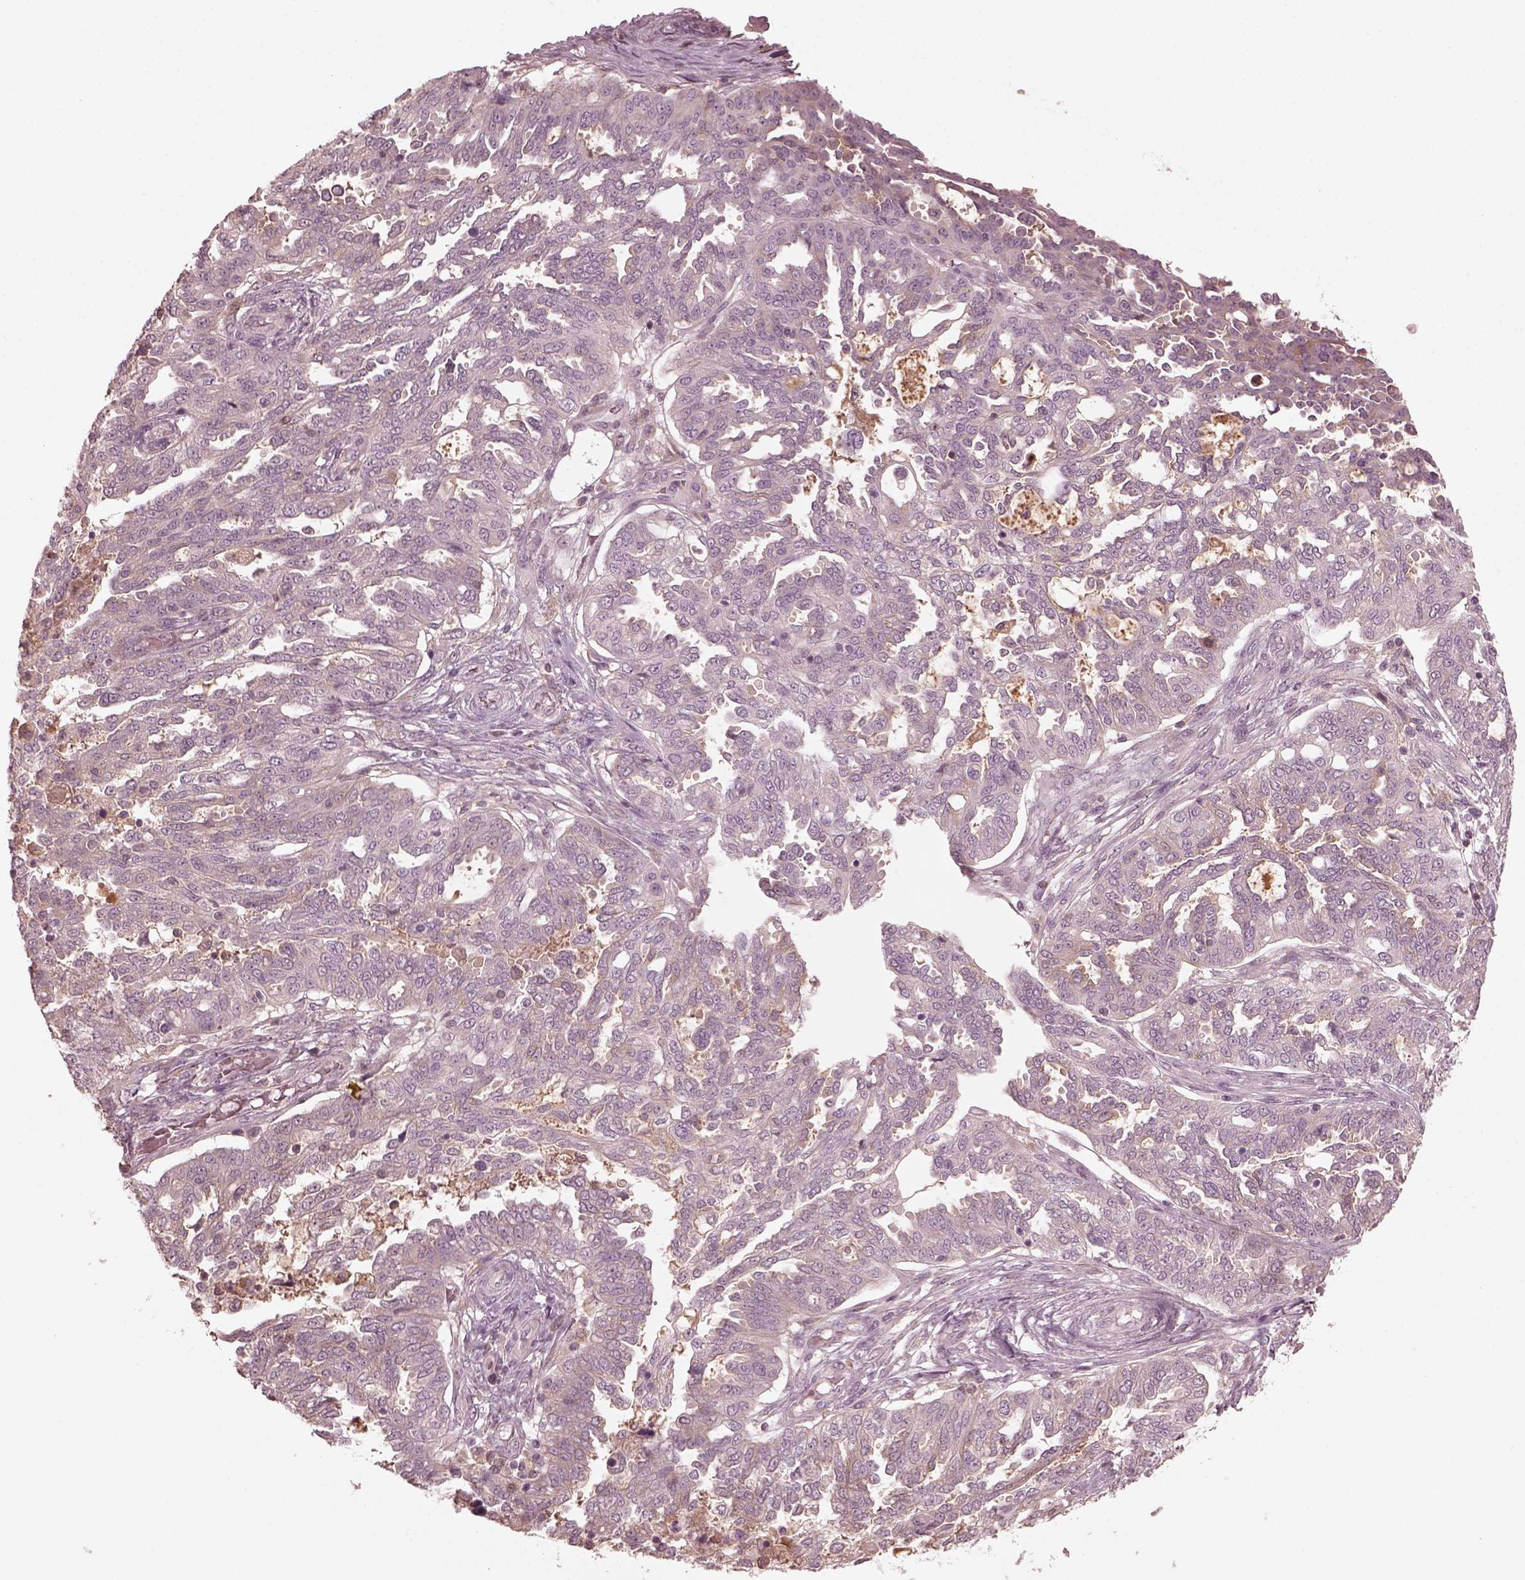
{"staining": {"intensity": "negative", "quantity": "none", "location": "none"}, "tissue": "ovarian cancer", "cell_type": "Tumor cells", "image_type": "cancer", "snomed": [{"axis": "morphology", "description": "Cystadenocarcinoma, serous, NOS"}, {"axis": "topography", "description": "Ovary"}], "caption": "Ovarian cancer was stained to show a protein in brown. There is no significant staining in tumor cells.", "gene": "VWA5B1", "patient": {"sex": "female", "age": 67}}